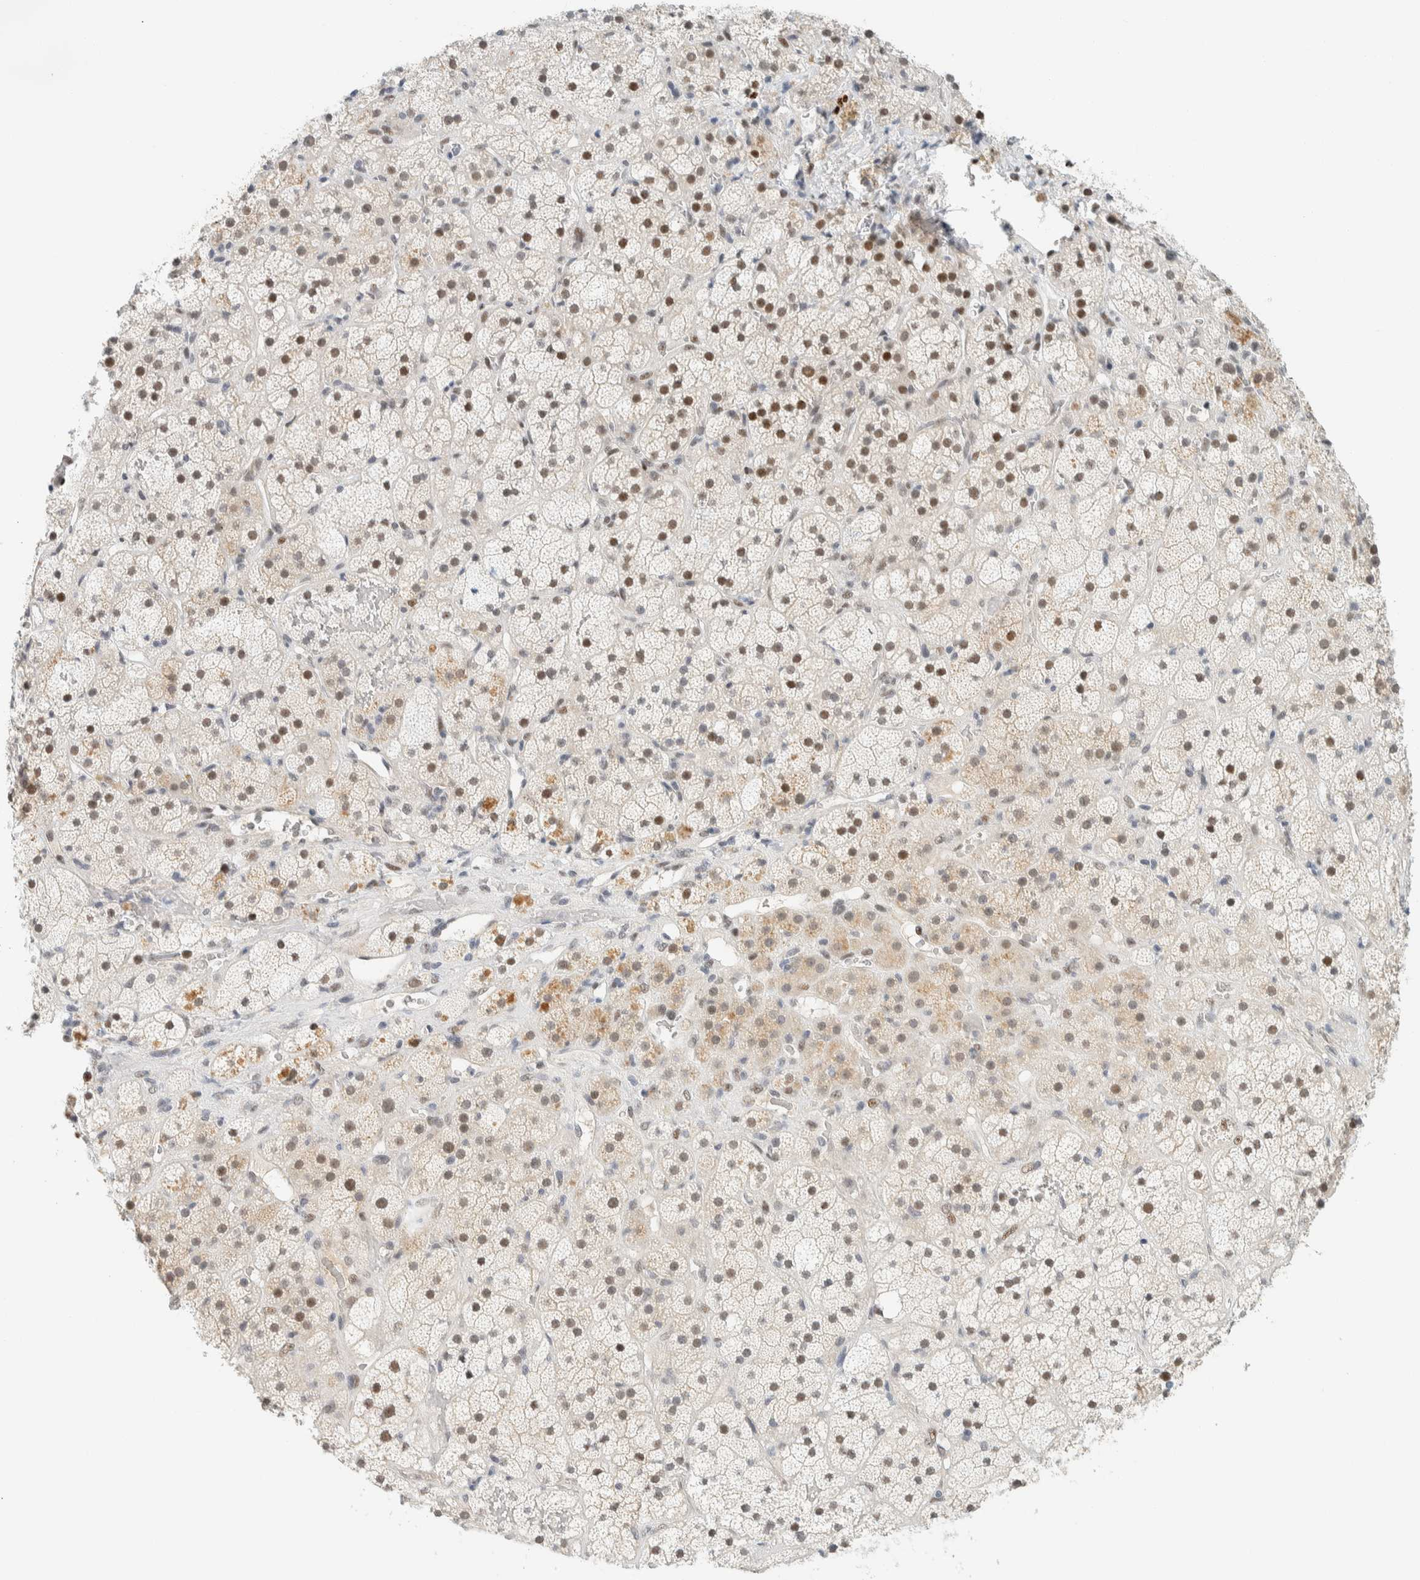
{"staining": {"intensity": "strong", "quantity": "25%-75%", "location": "nuclear"}, "tissue": "adrenal gland", "cell_type": "Glandular cells", "image_type": "normal", "snomed": [{"axis": "morphology", "description": "Normal tissue, NOS"}, {"axis": "topography", "description": "Adrenal gland"}], "caption": "Immunohistochemistry (IHC) of normal human adrenal gland demonstrates high levels of strong nuclear expression in about 25%-75% of glandular cells.", "gene": "ZNF683", "patient": {"sex": "male", "age": 57}}